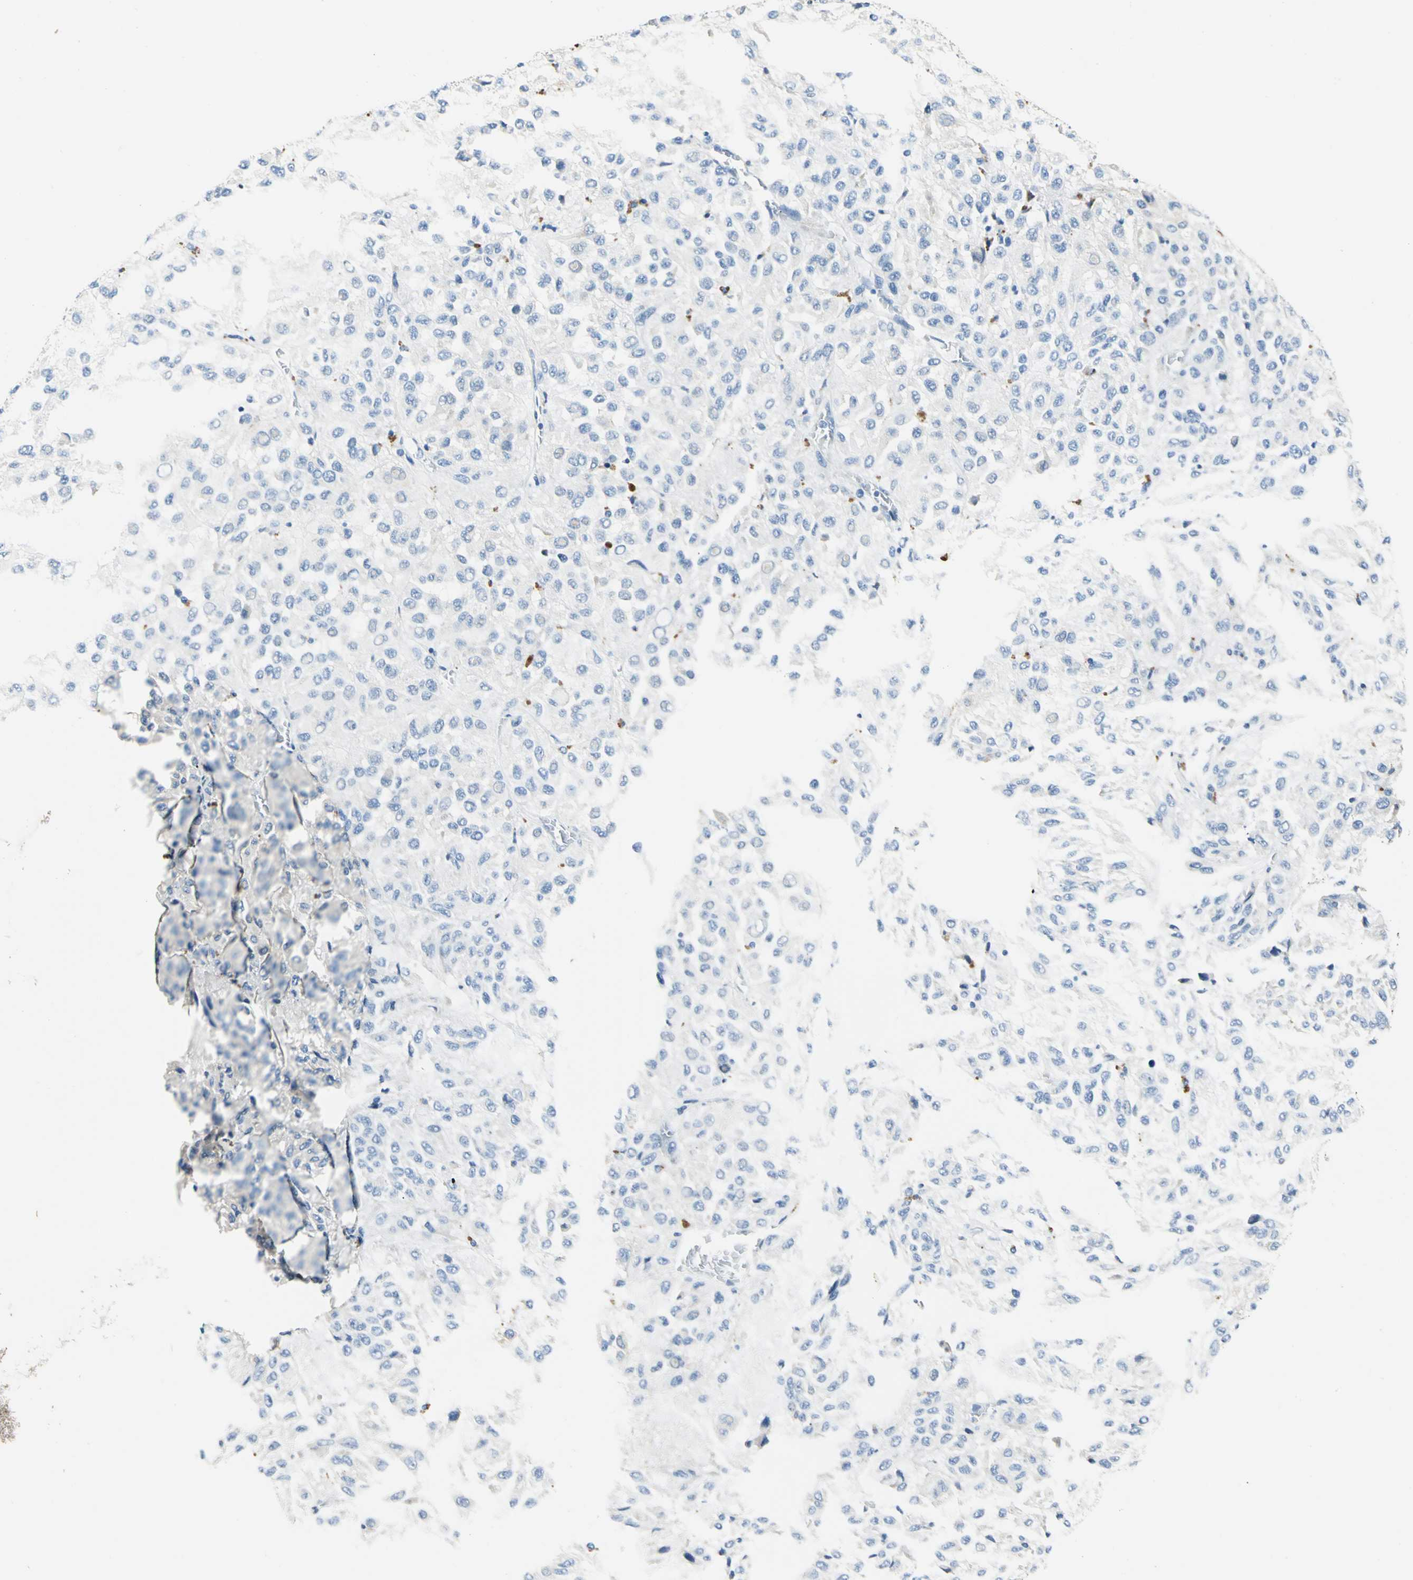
{"staining": {"intensity": "negative", "quantity": "none", "location": "none"}, "tissue": "melanoma", "cell_type": "Tumor cells", "image_type": "cancer", "snomed": [{"axis": "morphology", "description": "Malignant melanoma, Metastatic site"}, {"axis": "topography", "description": "Lung"}], "caption": "Immunohistochemical staining of malignant melanoma (metastatic site) shows no significant positivity in tumor cells.", "gene": "RASD2", "patient": {"sex": "male", "age": 64}}